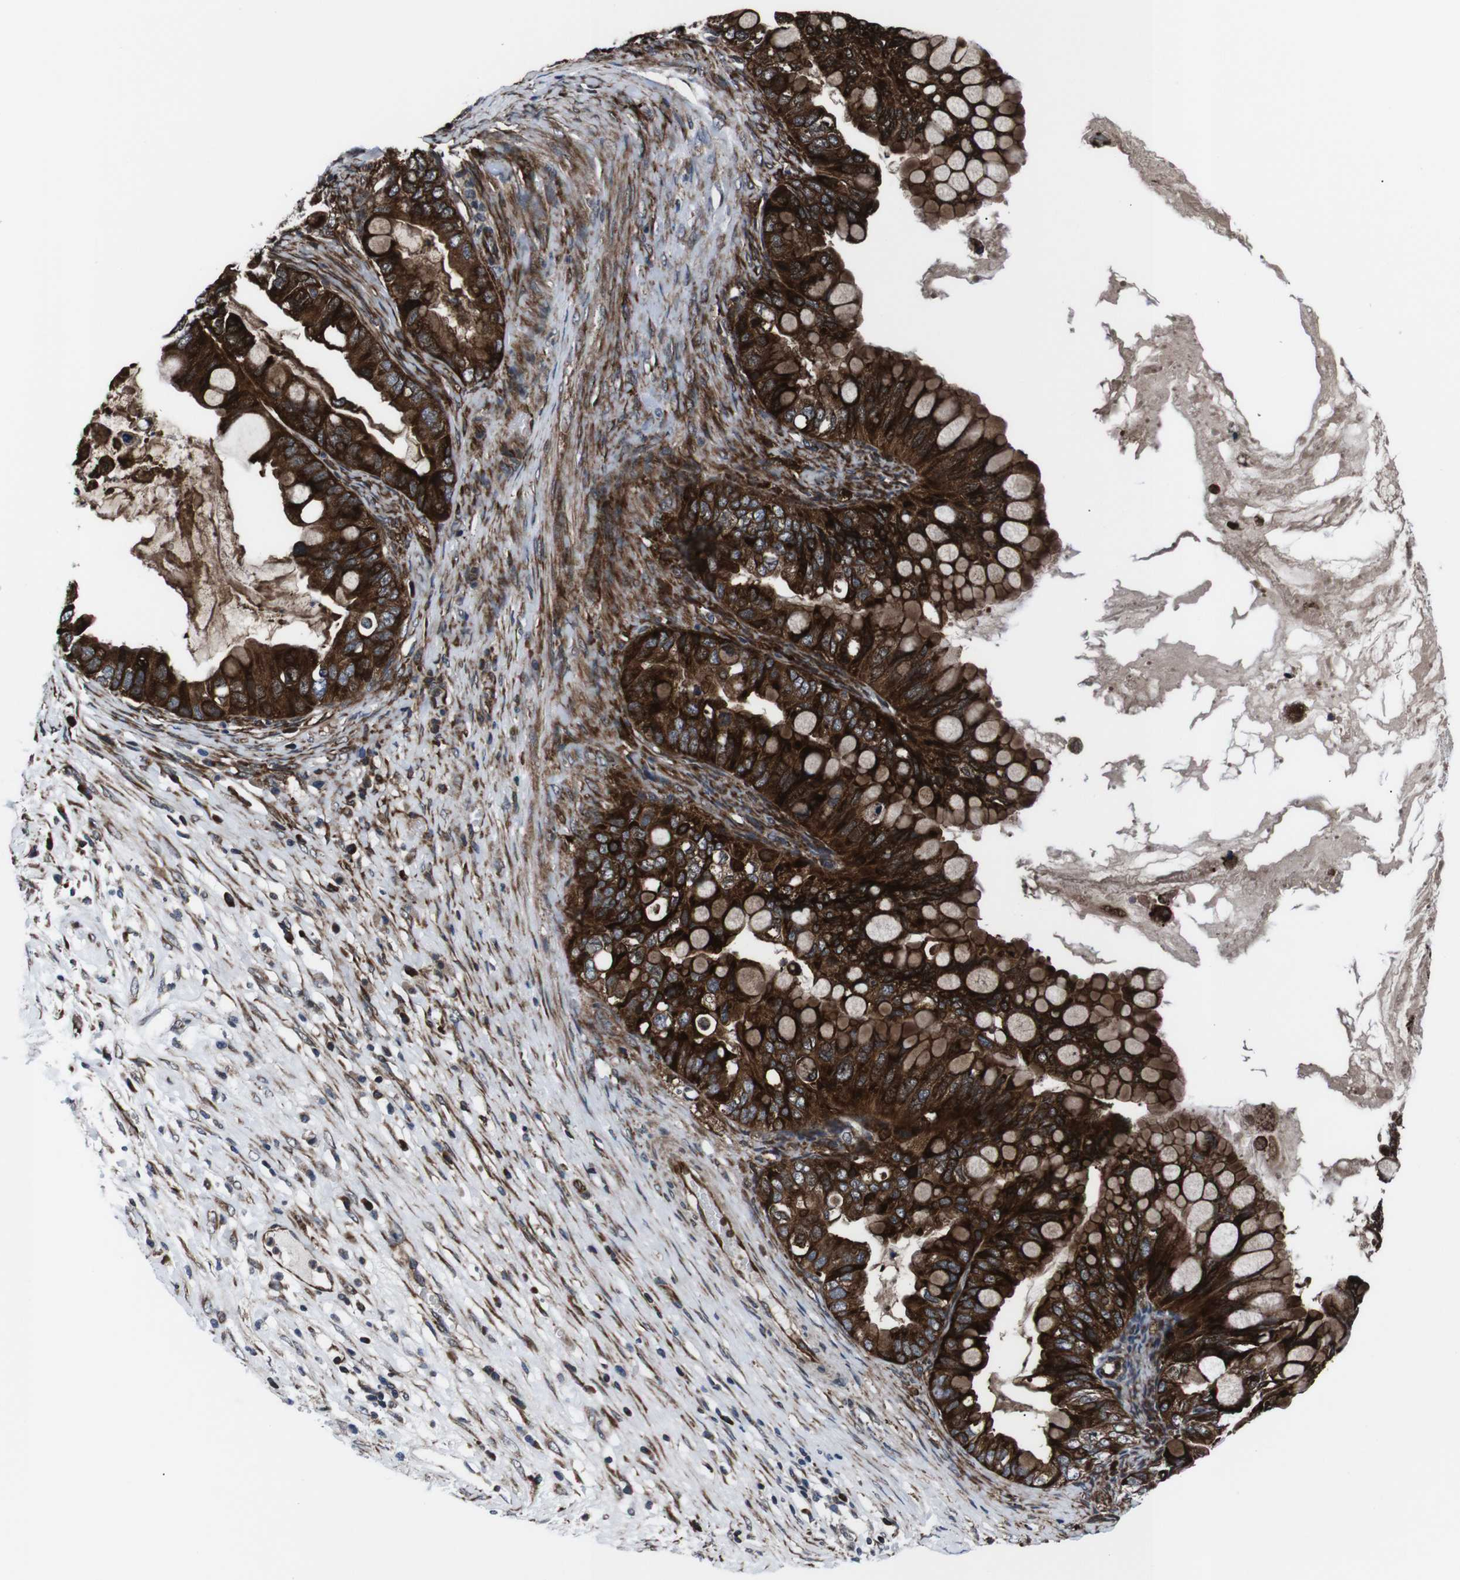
{"staining": {"intensity": "strong", "quantity": ">75%", "location": "cytoplasmic/membranous"}, "tissue": "ovarian cancer", "cell_type": "Tumor cells", "image_type": "cancer", "snomed": [{"axis": "morphology", "description": "Cystadenocarcinoma, mucinous, NOS"}, {"axis": "topography", "description": "Ovary"}], "caption": "IHC histopathology image of neoplastic tissue: human ovarian mucinous cystadenocarcinoma stained using immunohistochemistry shows high levels of strong protein expression localized specifically in the cytoplasmic/membranous of tumor cells, appearing as a cytoplasmic/membranous brown color.", "gene": "EIF4A2", "patient": {"sex": "female", "age": 80}}